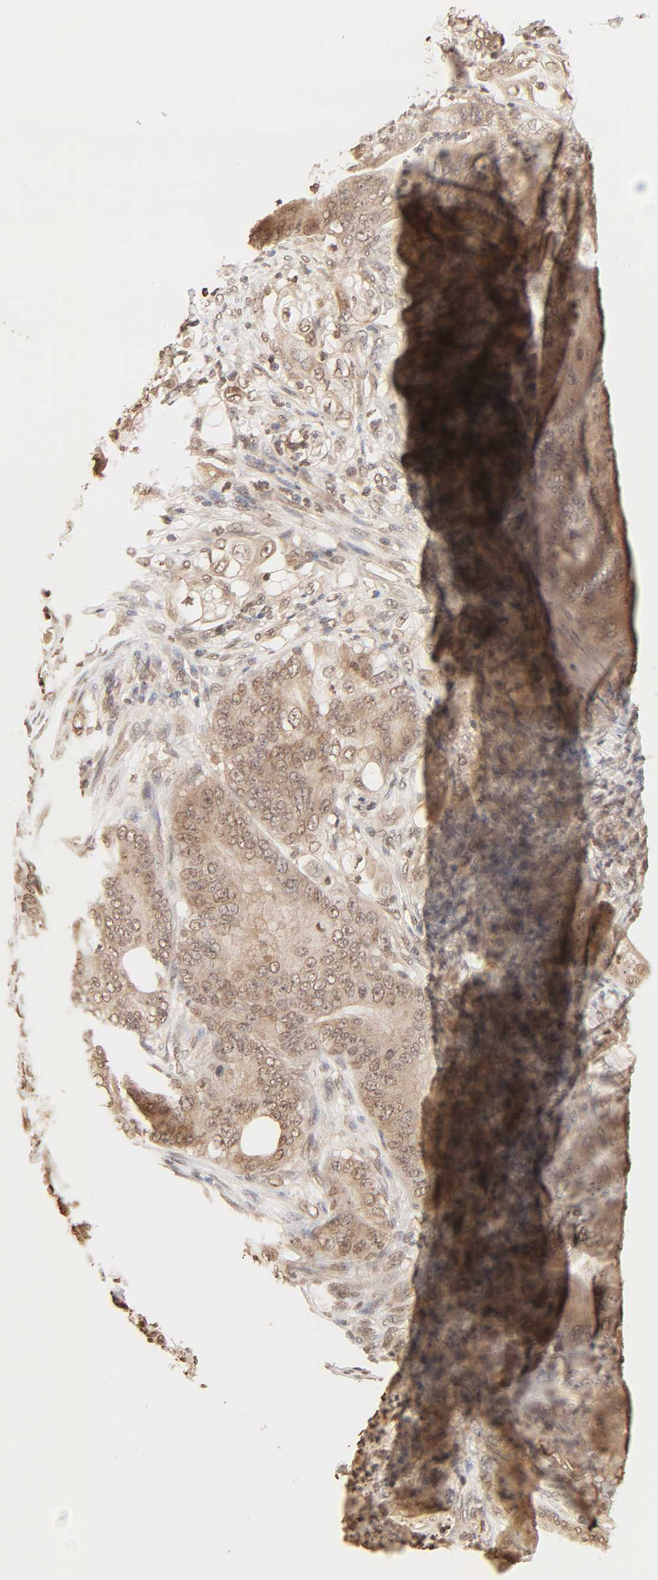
{"staining": {"intensity": "moderate", "quantity": ">75%", "location": "cytoplasmic/membranous,nuclear"}, "tissue": "stomach cancer", "cell_type": "Tumor cells", "image_type": "cancer", "snomed": [{"axis": "morphology", "description": "Adenocarcinoma, NOS"}, {"axis": "topography", "description": "Stomach"}], "caption": "Human stomach cancer stained with a brown dye displays moderate cytoplasmic/membranous and nuclear positive expression in about >75% of tumor cells.", "gene": "TBL1X", "patient": {"sex": "female", "age": 73}}